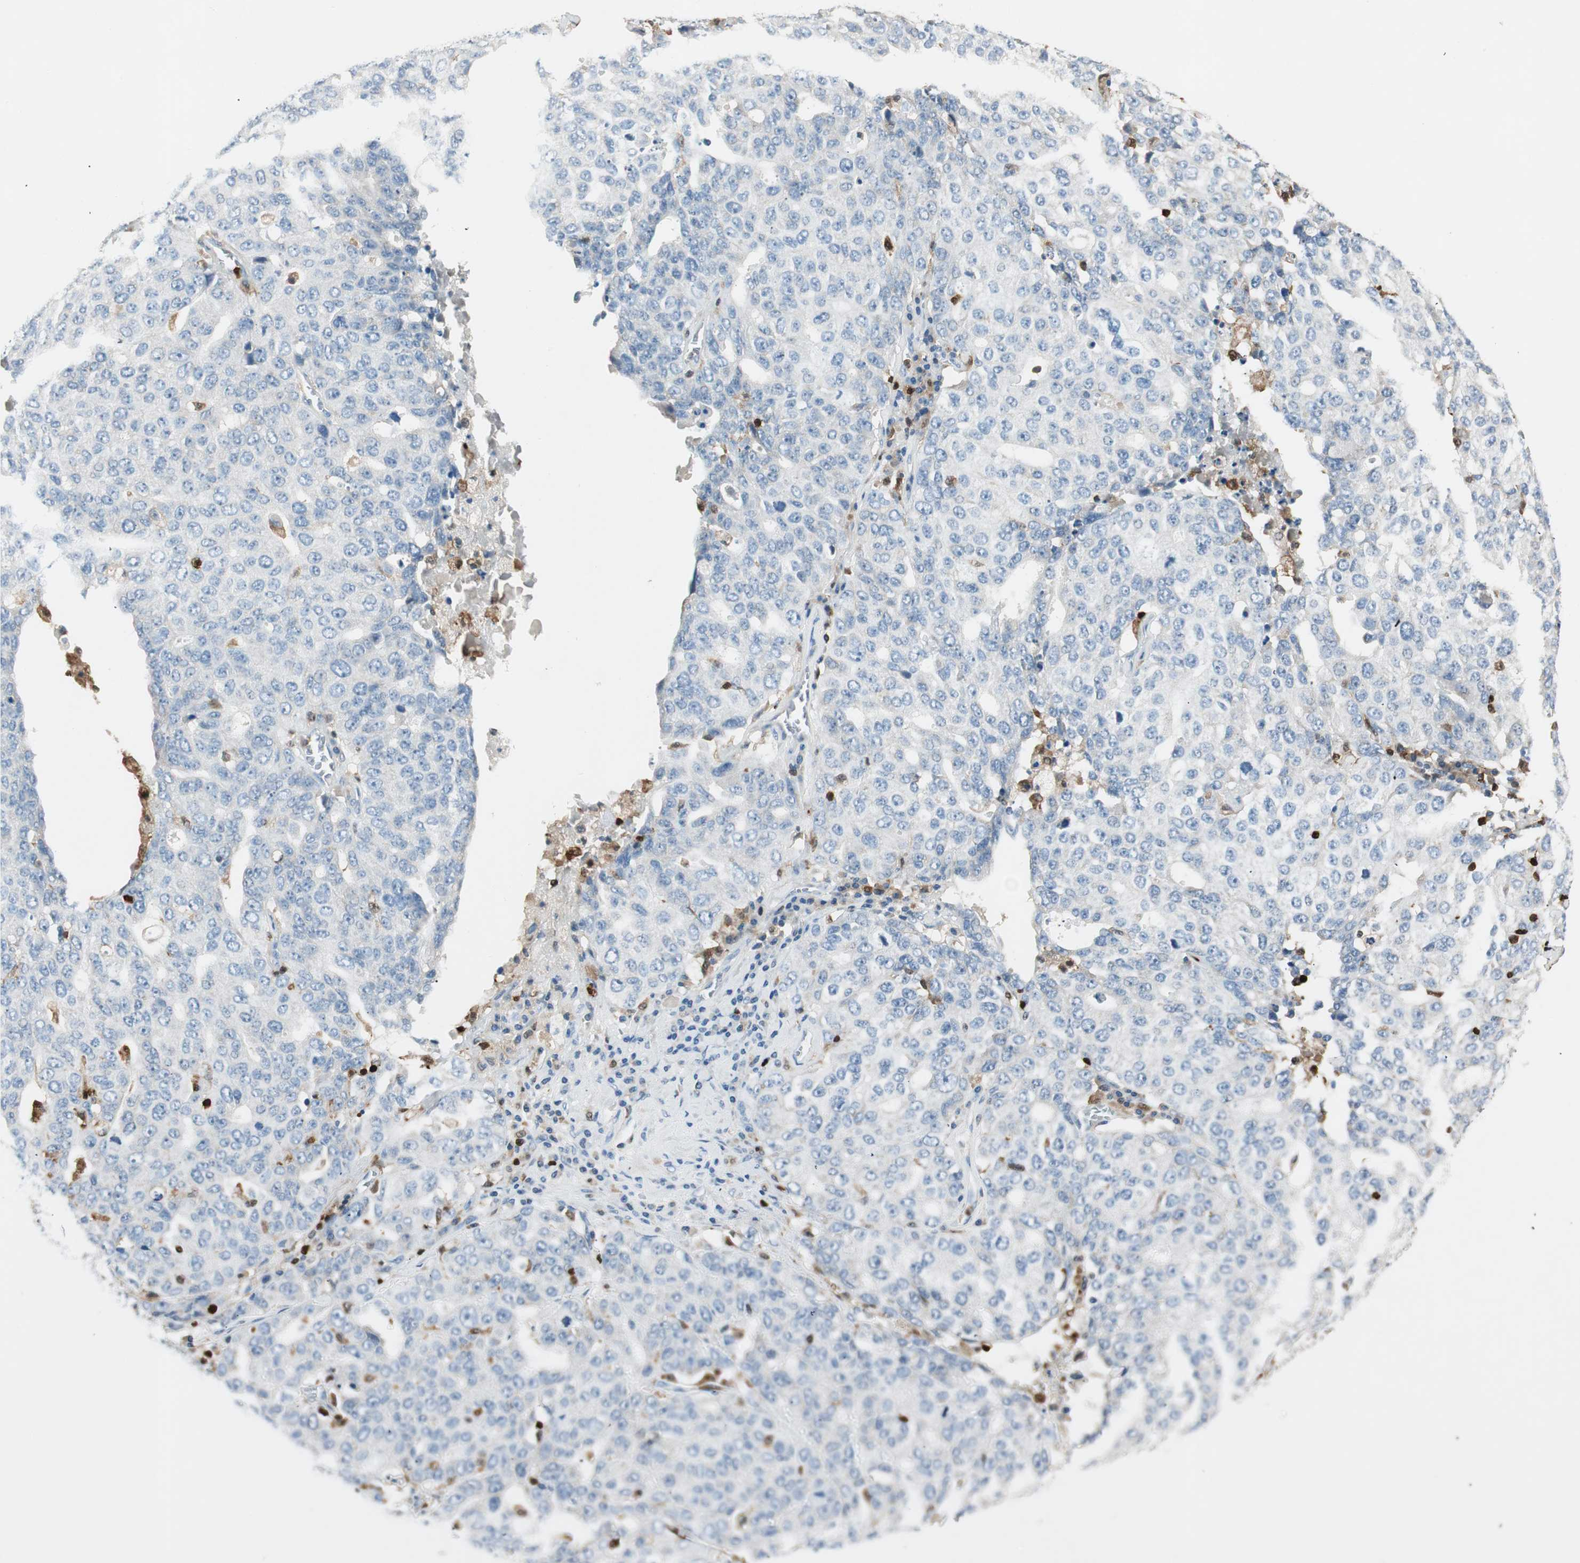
{"staining": {"intensity": "negative", "quantity": "none", "location": "none"}, "tissue": "ovarian cancer", "cell_type": "Tumor cells", "image_type": "cancer", "snomed": [{"axis": "morphology", "description": "Carcinoma, endometroid"}, {"axis": "topography", "description": "Ovary"}], "caption": "IHC of human endometroid carcinoma (ovarian) reveals no expression in tumor cells.", "gene": "COTL1", "patient": {"sex": "female", "age": 62}}